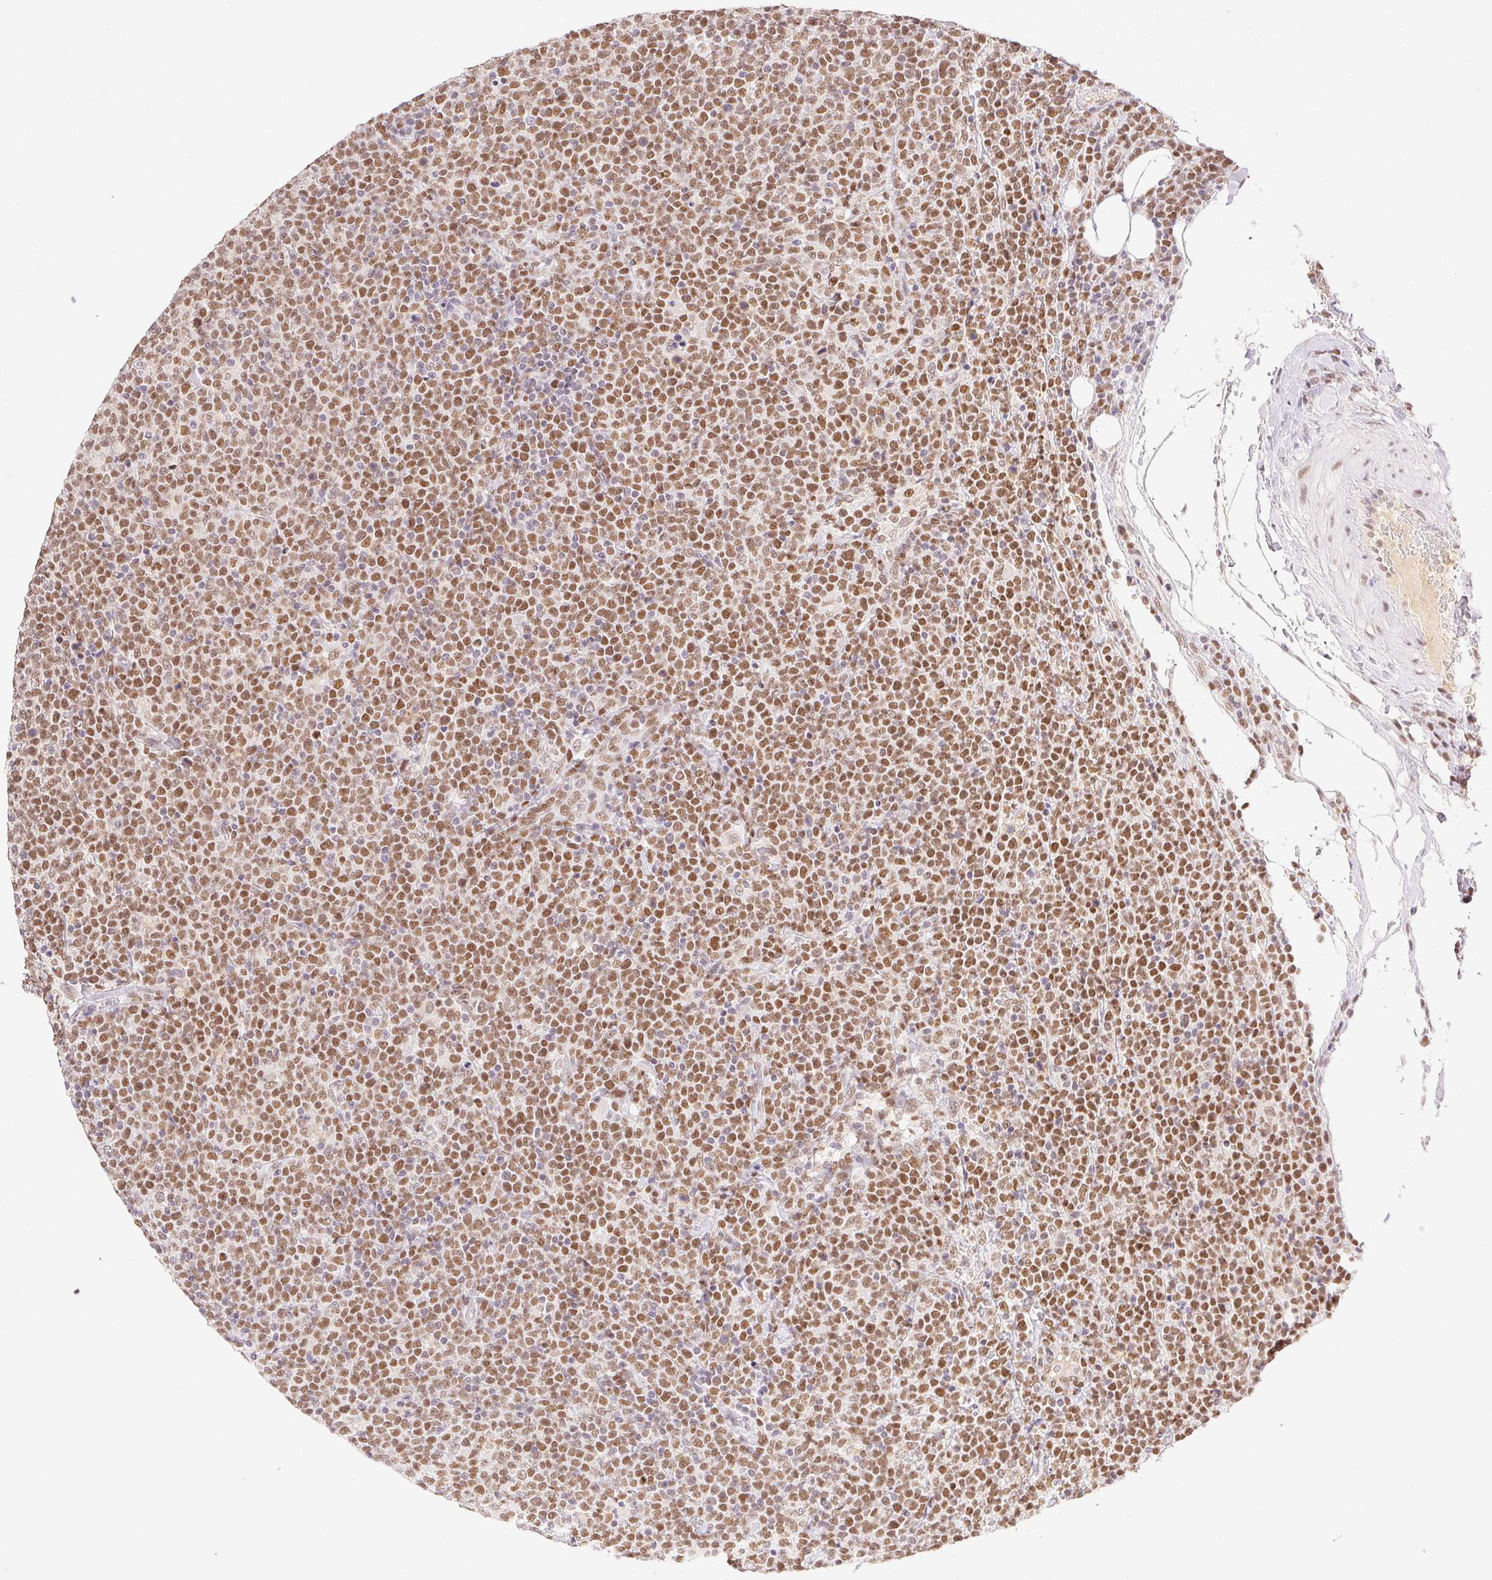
{"staining": {"intensity": "moderate", "quantity": ">75%", "location": "nuclear"}, "tissue": "lymphoma", "cell_type": "Tumor cells", "image_type": "cancer", "snomed": [{"axis": "morphology", "description": "Malignant lymphoma, non-Hodgkin's type, High grade"}, {"axis": "topography", "description": "Lymph node"}], "caption": "This is a histology image of immunohistochemistry staining of high-grade malignant lymphoma, non-Hodgkin's type, which shows moderate staining in the nuclear of tumor cells.", "gene": "H2AZ2", "patient": {"sex": "male", "age": 61}}